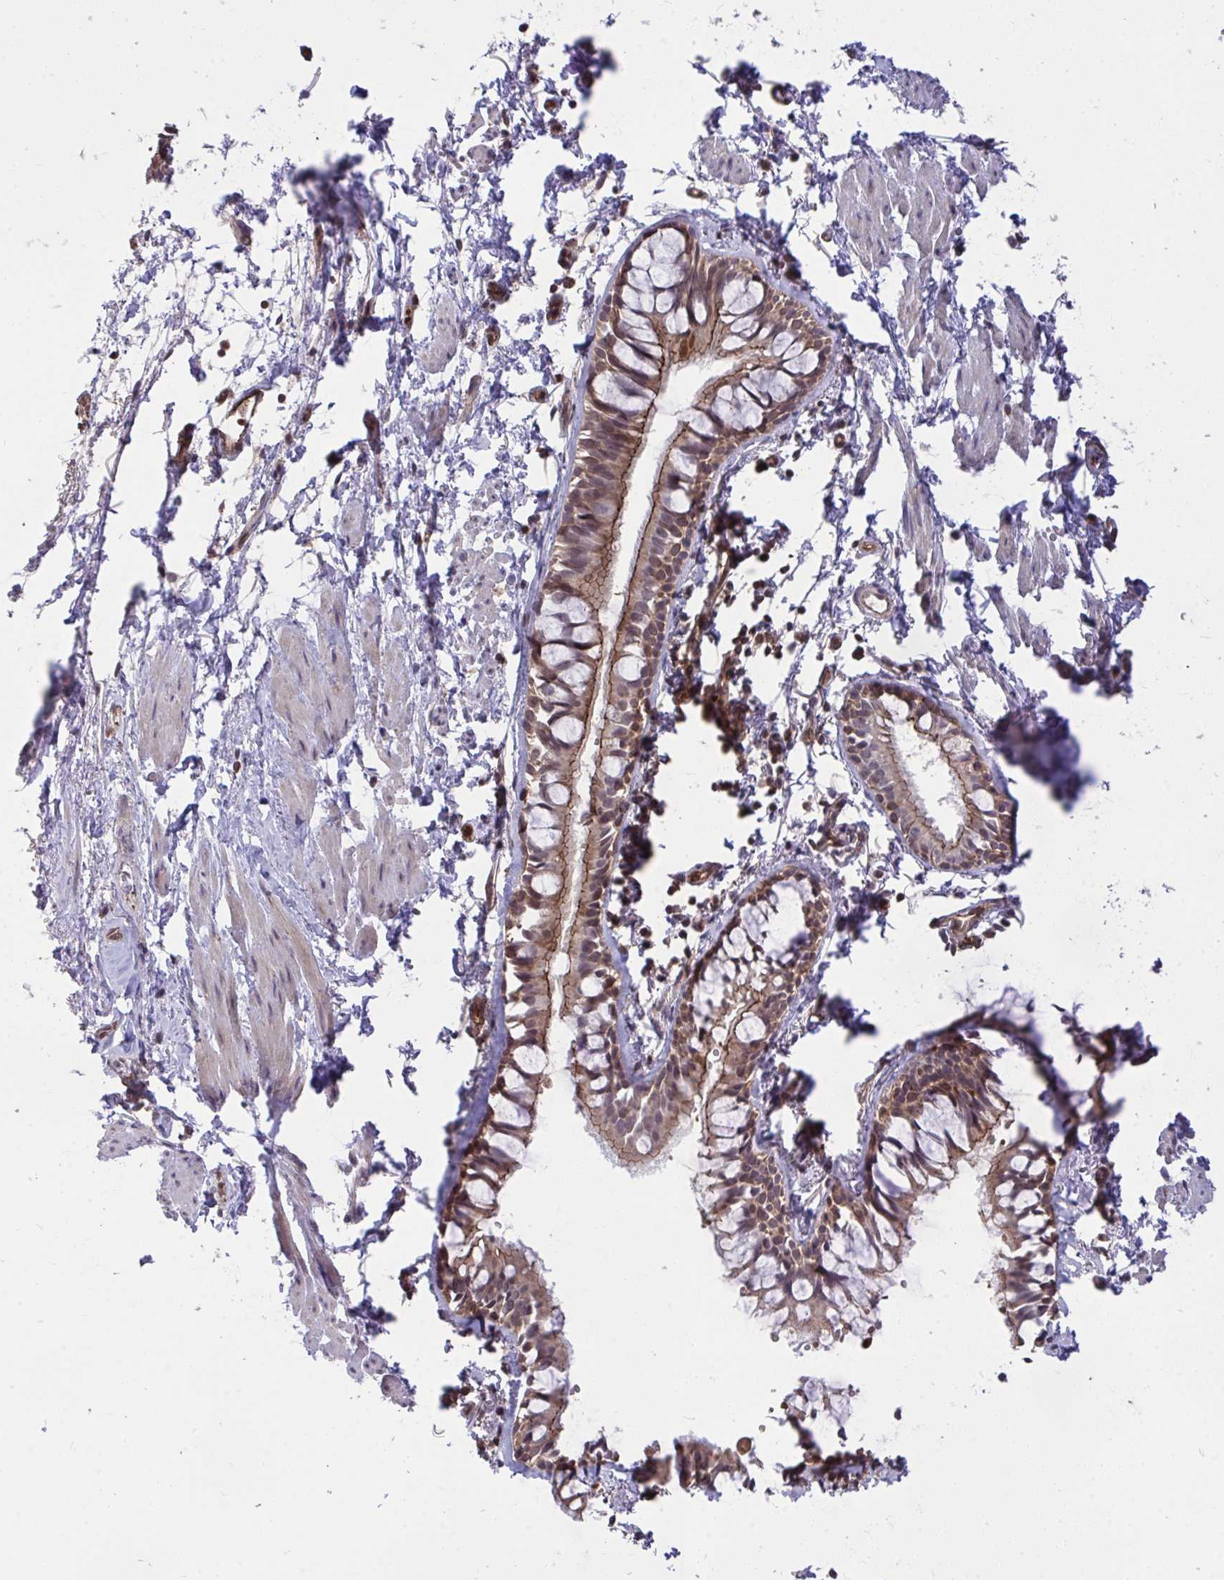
{"staining": {"intensity": "moderate", "quantity": "25%-75%", "location": "cytoplasmic/membranous"}, "tissue": "bronchus", "cell_type": "Respiratory epithelial cells", "image_type": "normal", "snomed": [{"axis": "morphology", "description": "Normal tissue, NOS"}, {"axis": "topography", "description": "Cartilage tissue"}, {"axis": "topography", "description": "Bronchus"}, {"axis": "topography", "description": "Peripheral nerve tissue"}], "caption": "Protein expression by immunohistochemistry reveals moderate cytoplasmic/membranous staining in approximately 25%-75% of respiratory epithelial cells in normal bronchus.", "gene": "PPP1CA", "patient": {"sex": "female", "age": 59}}